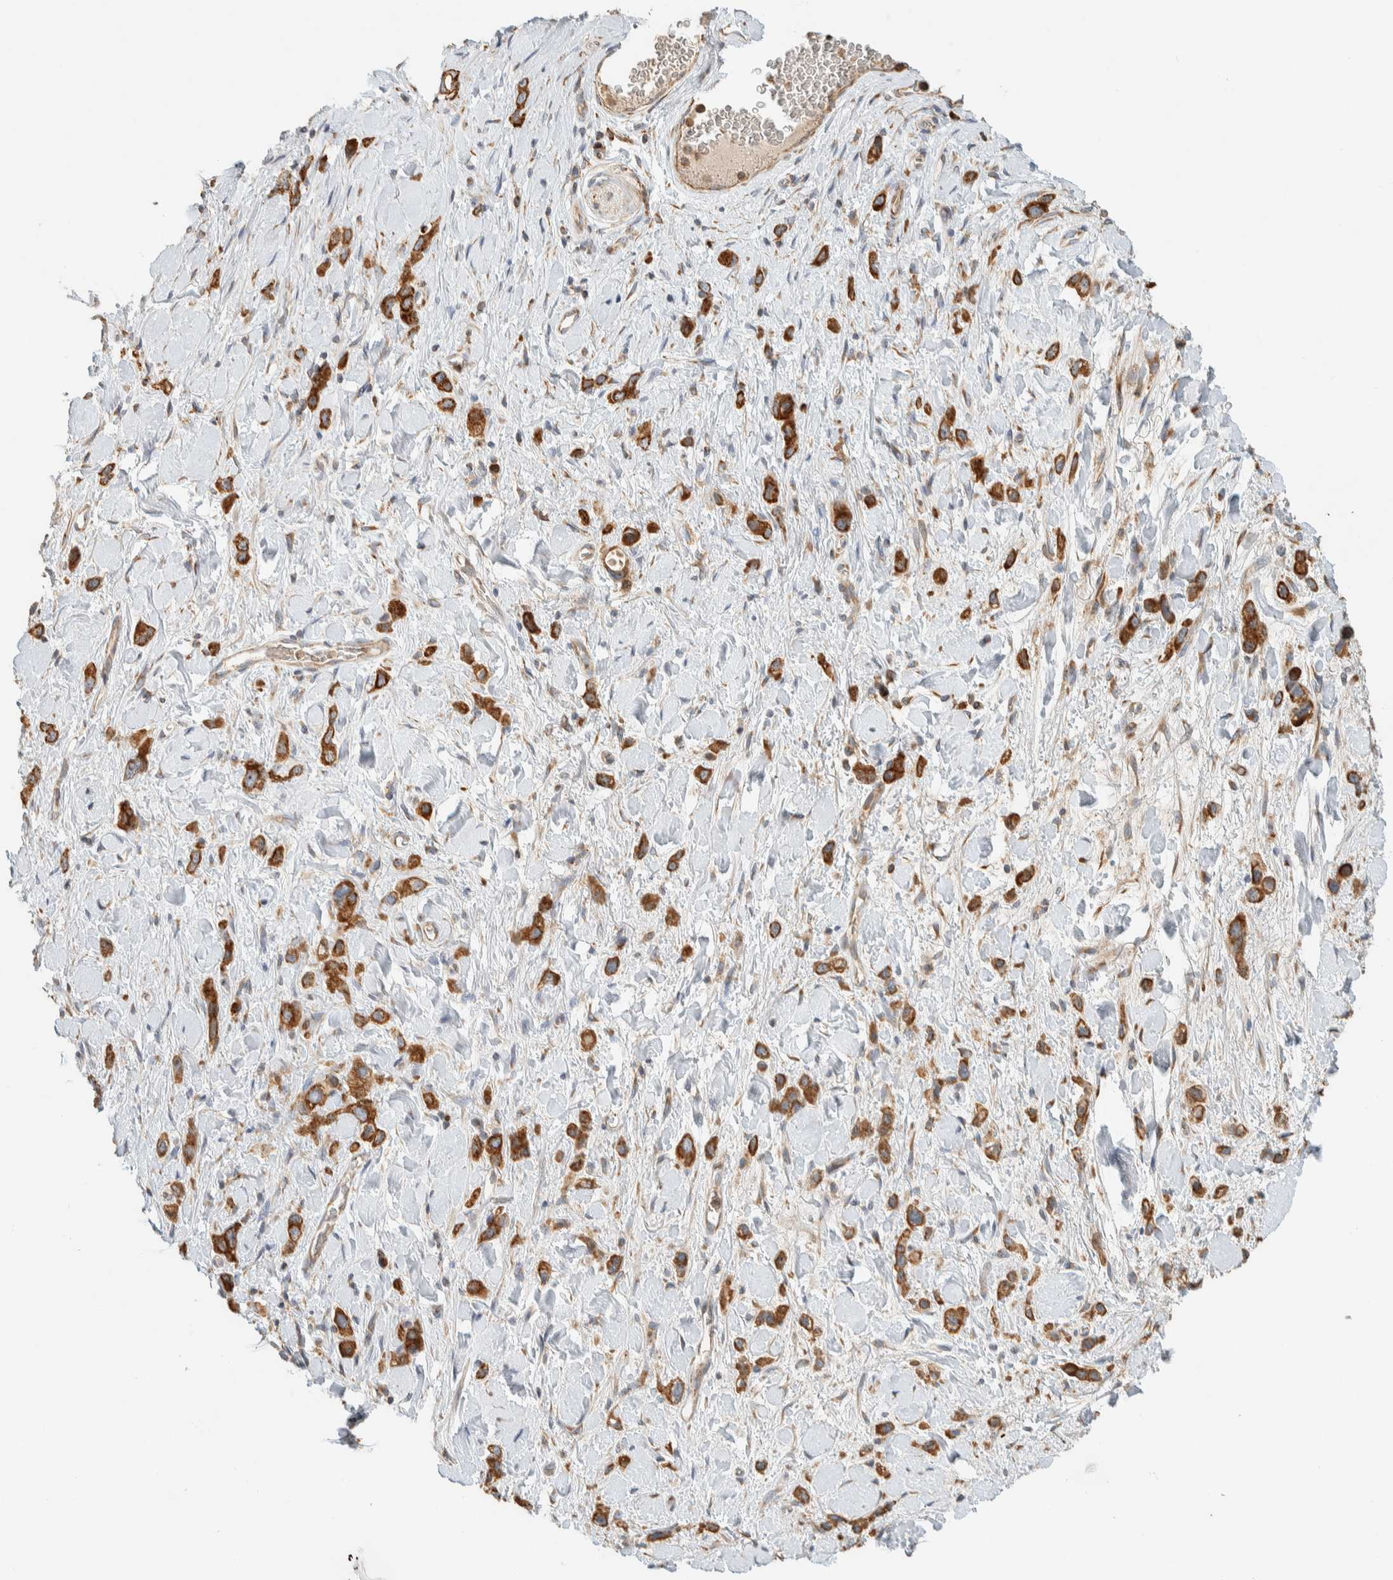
{"staining": {"intensity": "strong", "quantity": ">75%", "location": "cytoplasmic/membranous"}, "tissue": "stomach cancer", "cell_type": "Tumor cells", "image_type": "cancer", "snomed": [{"axis": "morphology", "description": "Adenocarcinoma, NOS"}, {"axis": "topography", "description": "Stomach"}], "caption": "Immunohistochemistry of human stomach cancer (adenocarcinoma) displays high levels of strong cytoplasmic/membranous staining in about >75% of tumor cells. (brown staining indicates protein expression, while blue staining denotes nuclei).", "gene": "RAB11FIP1", "patient": {"sex": "female", "age": 65}}